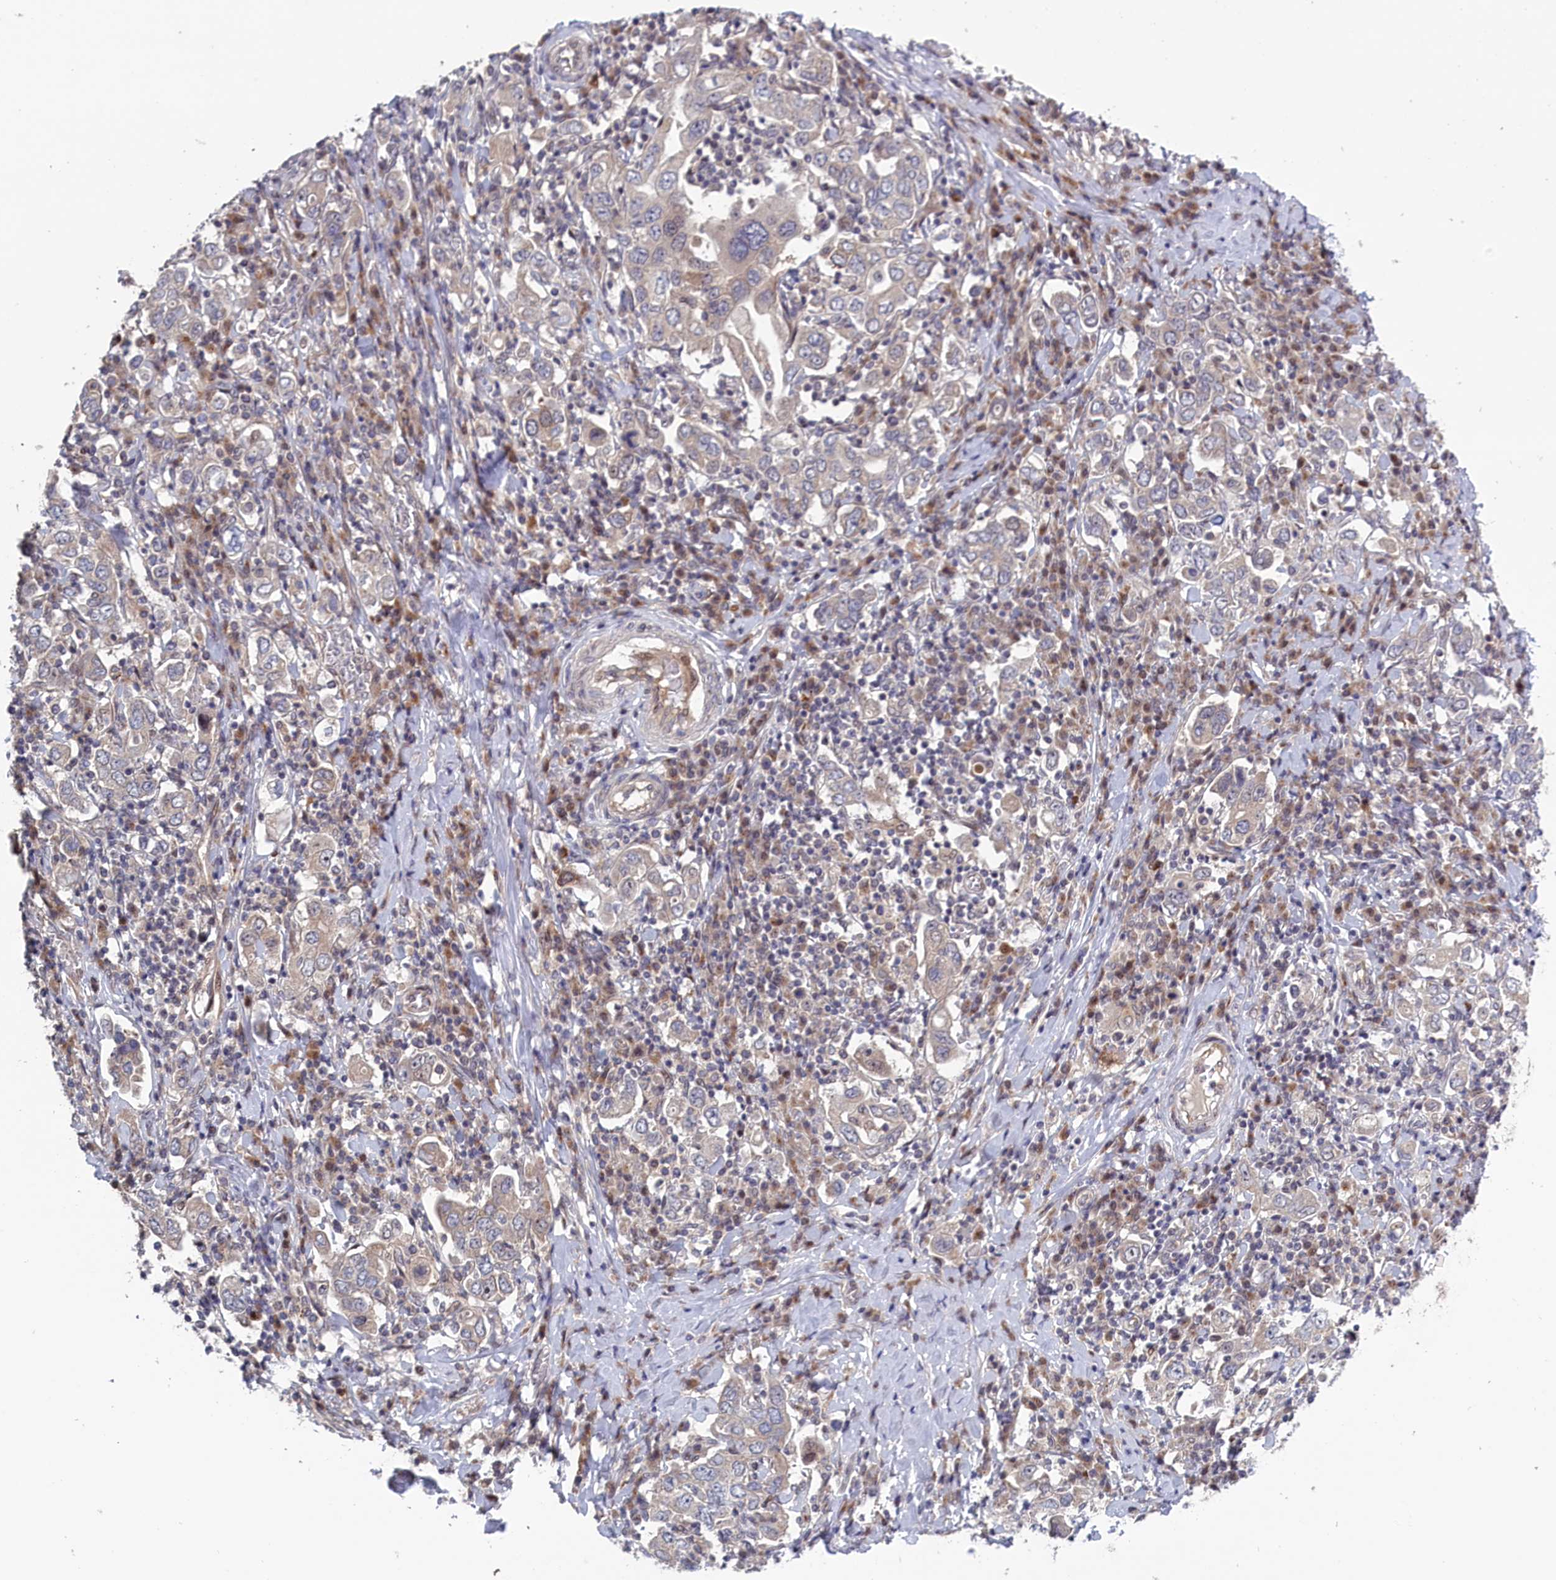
{"staining": {"intensity": "negative", "quantity": "none", "location": "none"}, "tissue": "stomach cancer", "cell_type": "Tumor cells", "image_type": "cancer", "snomed": [{"axis": "morphology", "description": "Adenocarcinoma, NOS"}, {"axis": "topography", "description": "Stomach, upper"}], "caption": "A photomicrograph of human stomach cancer is negative for staining in tumor cells.", "gene": "LSG1", "patient": {"sex": "male", "age": 62}}